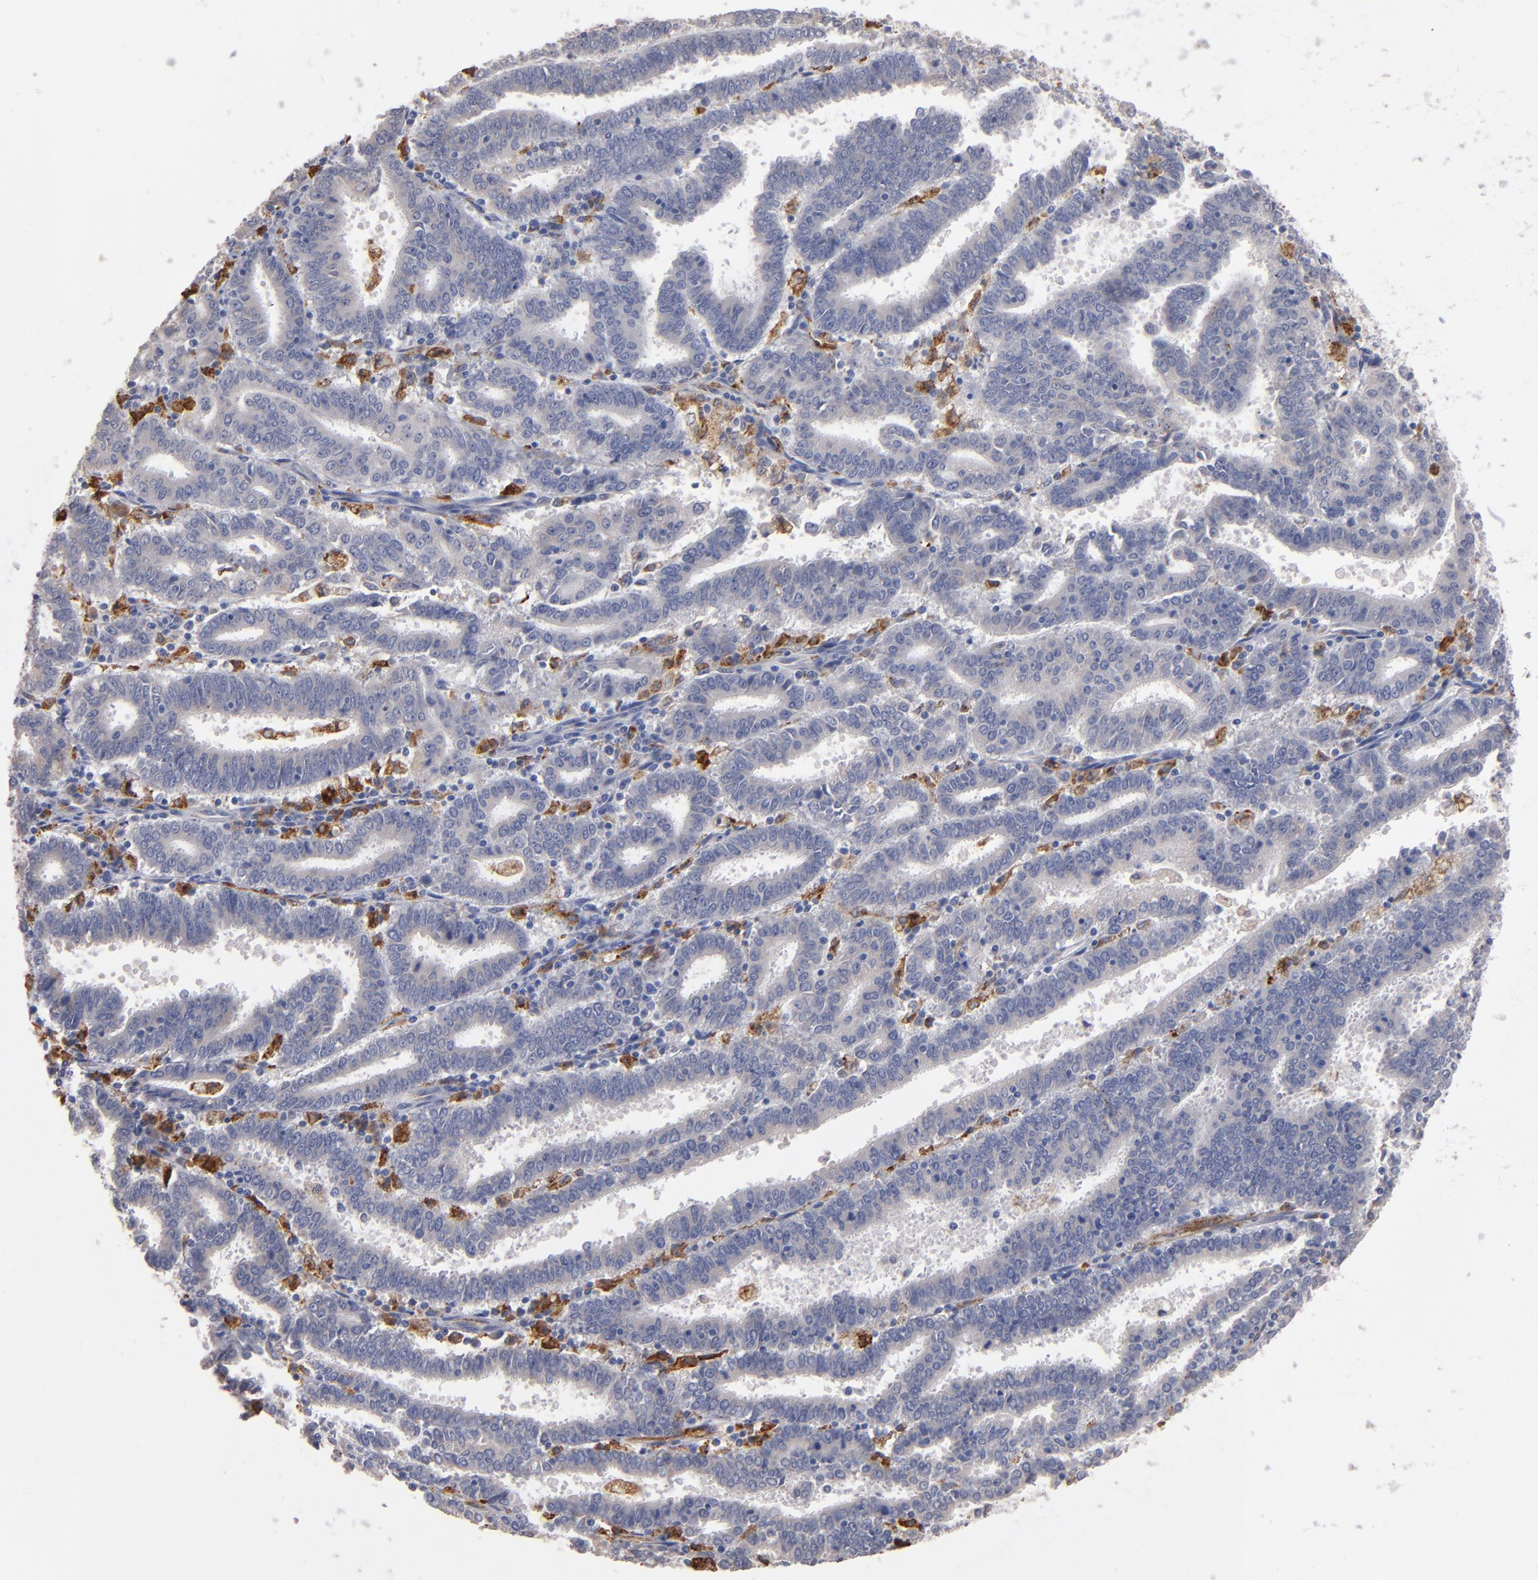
{"staining": {"intensity": "negative", "quantity": "none", "location": "none"}, "tissue": "endometrial cancer", "cell_type": "Tumor cells", "image_type": "cancer", "snomed": [{"axis": "morphology", "description": "Adenocarcinoma, NOS"}, {"axis": "topography", "description": "Uterus"}], "caption": "This is a photomicrograph of immunohistochemistry staining of endometrial cancer (adenocarcinoma), which shows no staining in tumor cells.", "gene": "SELP", "patient": {"sex": "female", "age": 83}}